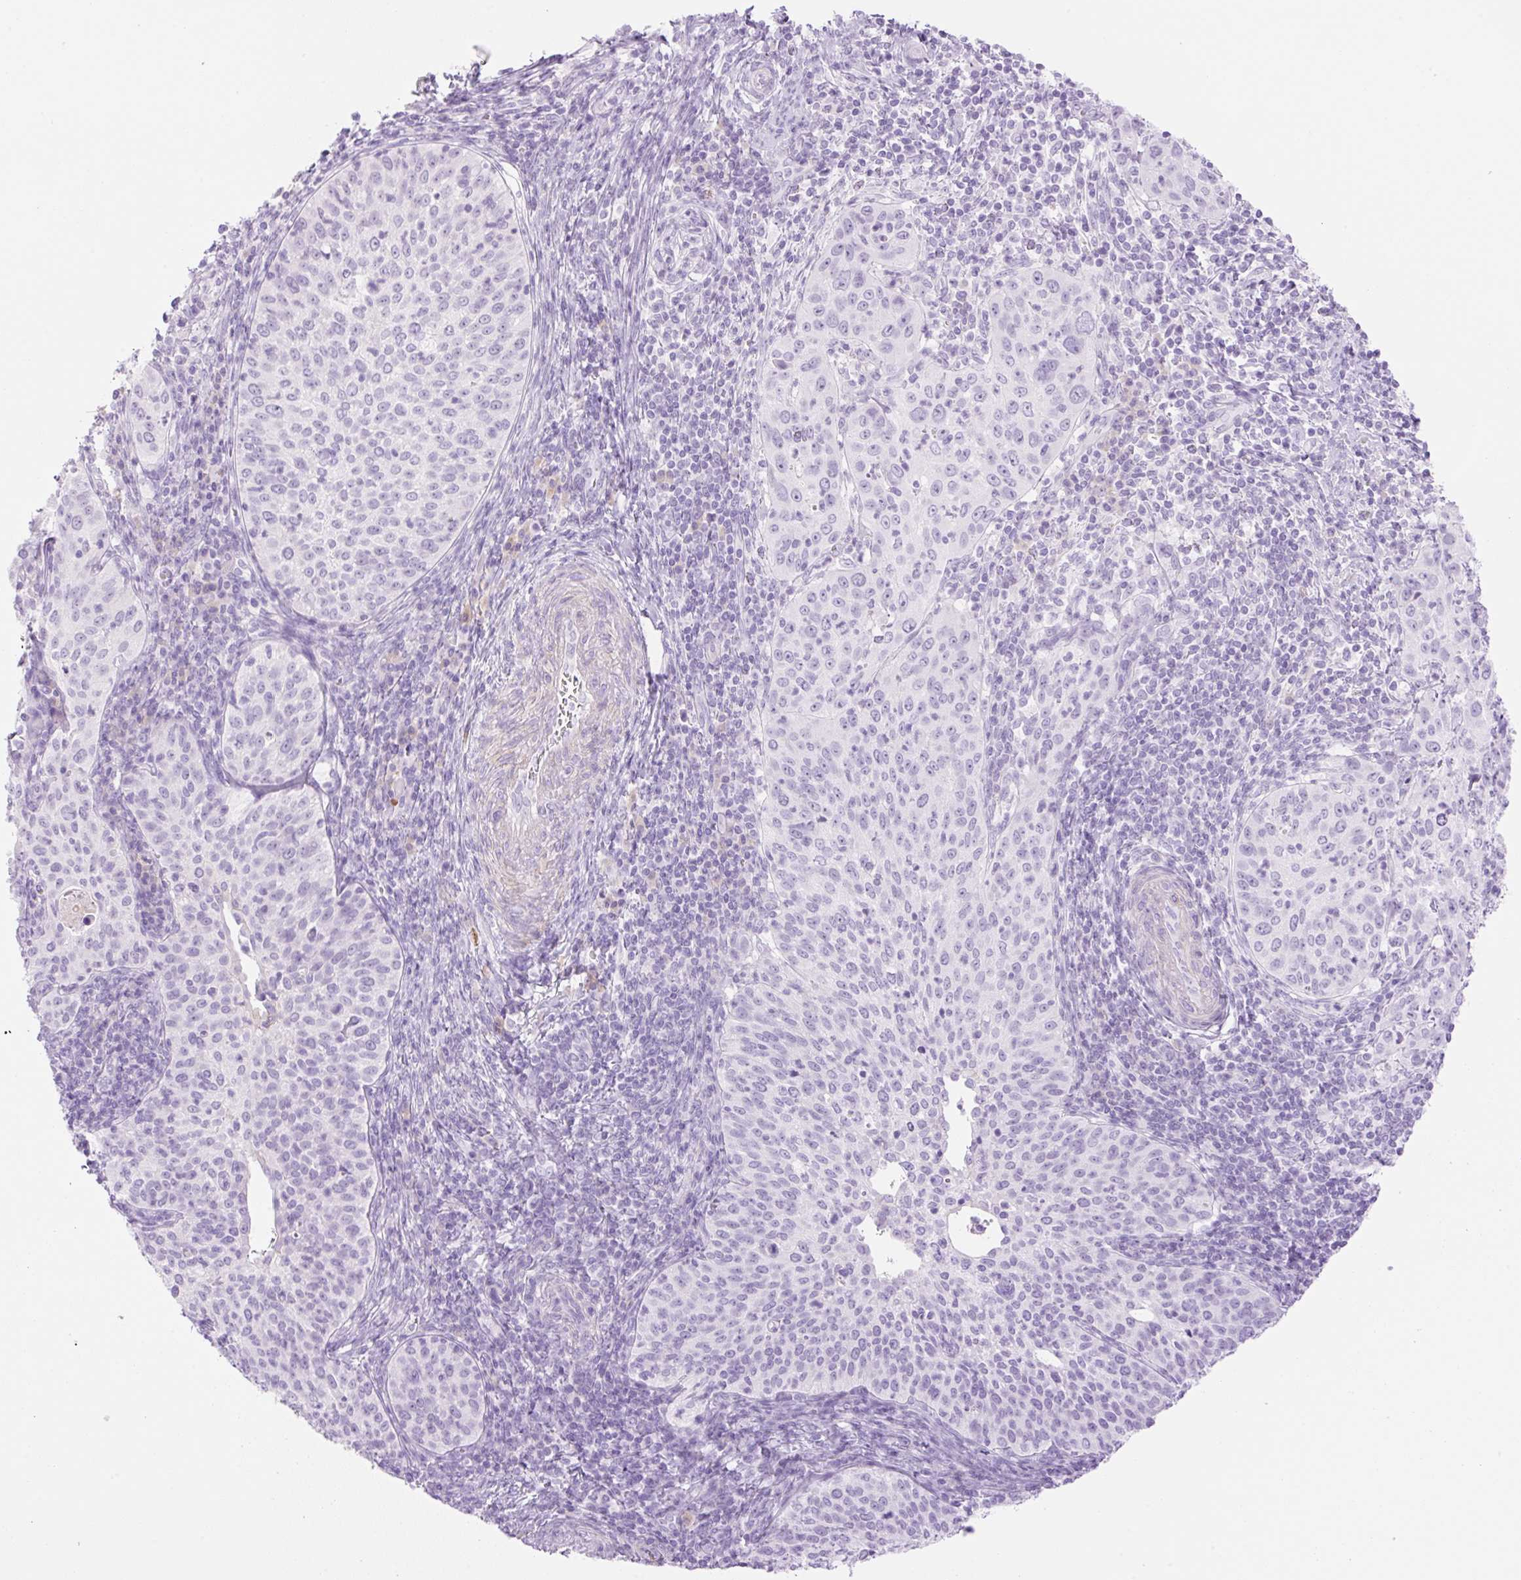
{"staining": {"intensity": "negative", "quantity": "none", "location": "none"}, "tissue": "cervical cancer", "cell_type": "Tumor cells", "image_type": "cancer", "snomed": [{"axis": "morphology", "description": "Squamous cell carcinoma, NOS"}, {"axis": "topography", "description": "Cervix"}], "caption": "An image of cervical cancer stained for a protein exhibits no brown staining in tumor cells.", "gene": "PALM3", "patient": {"sex": "female", "age": 30}}